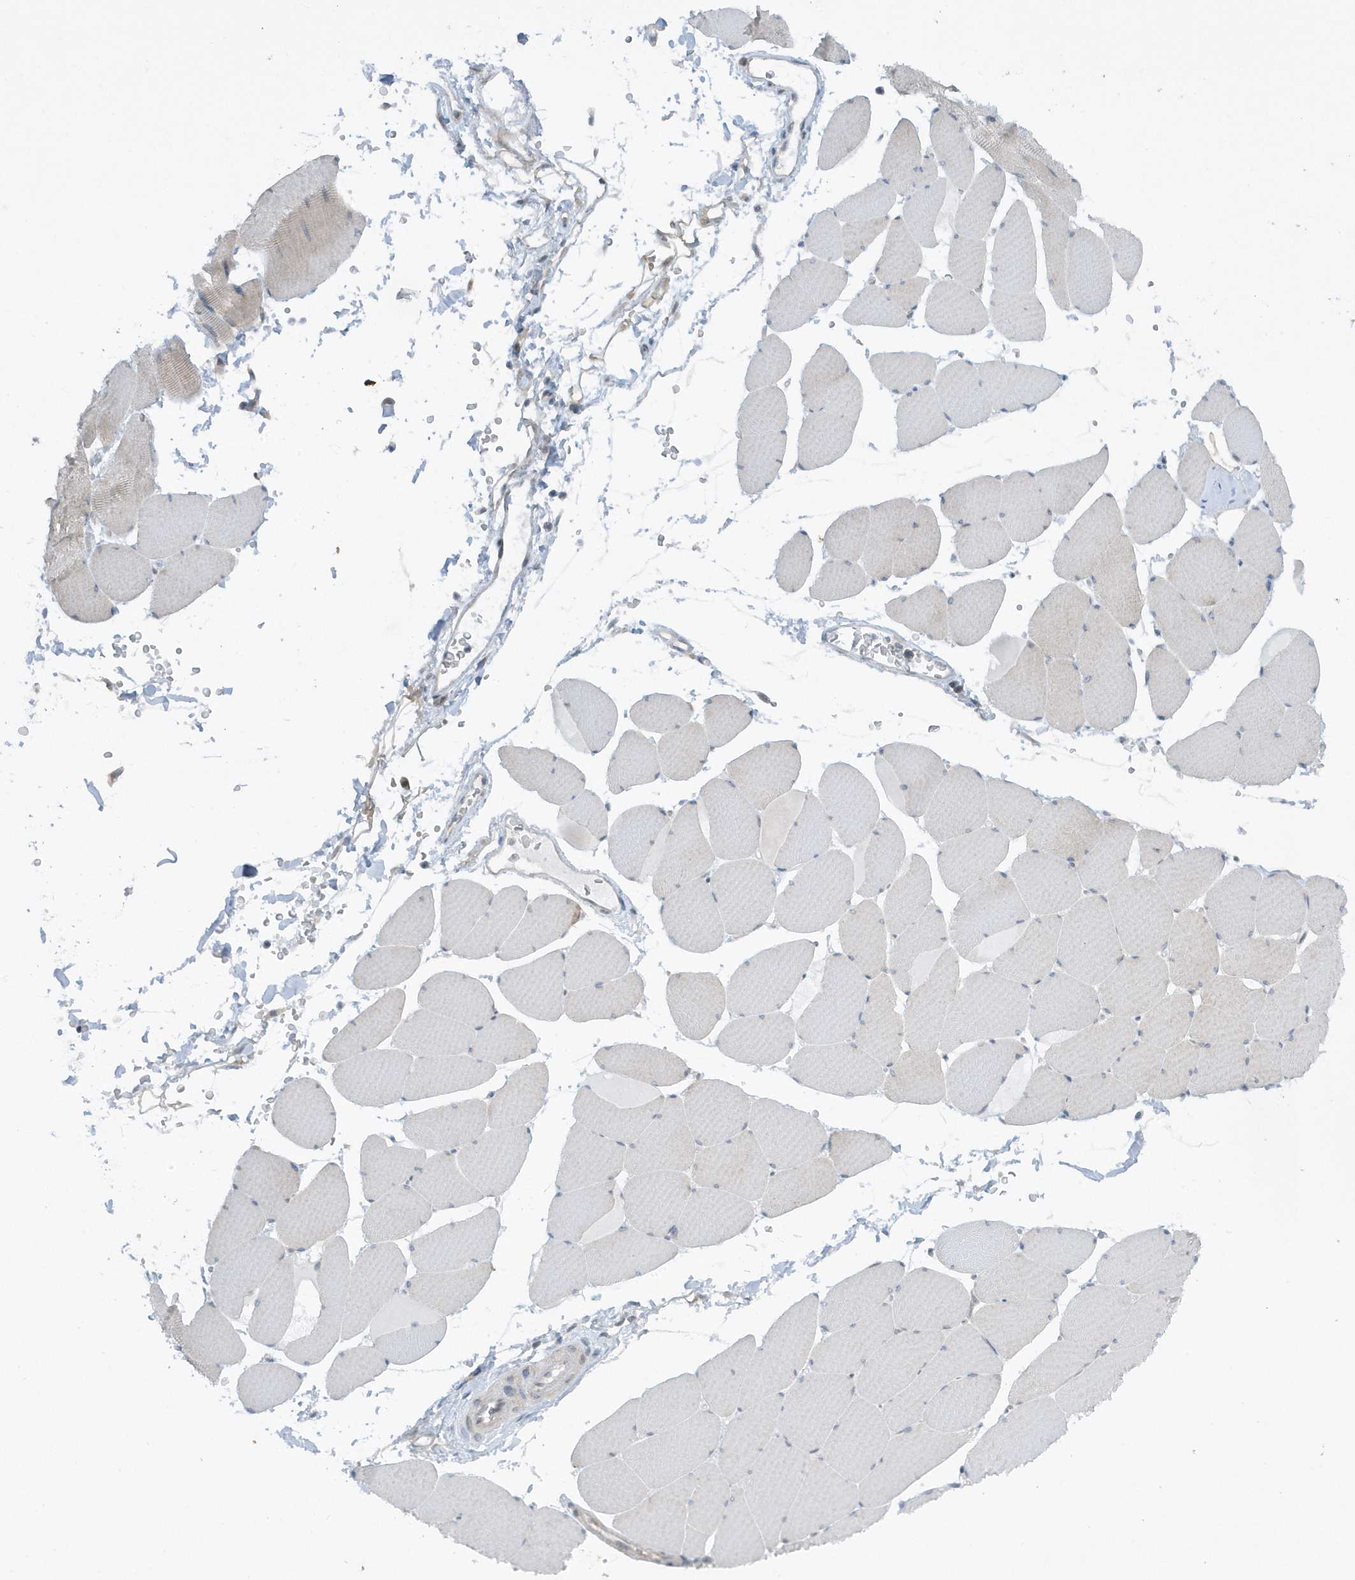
{"staining": {"intensity": "weak", "quantity": "<25%", "location": "cytoplasmic/membranous"}, "tissue": "skeletal muscle", "cell_type": "Myocytes", "image_type": "normal", "snomed": [{"axis": "morphology", "description": "Normal tissue, NOS"}, {"axis": "topography", "description": "Skeletal muscle"}, {"axis": "topography", "description": "Head-Neck"}], "caption": "The micrograph shows no significant positivity in myocytes of skeletal muscle. Brightfield microscopy of immunohistochemistry stained with DAB (3,3'-diaminobenzidine) (brown) and hematoxylin (blue), captured at high magnification.", "gene": "SCN3A", "patient": {"sex": "male", "age": 66}}